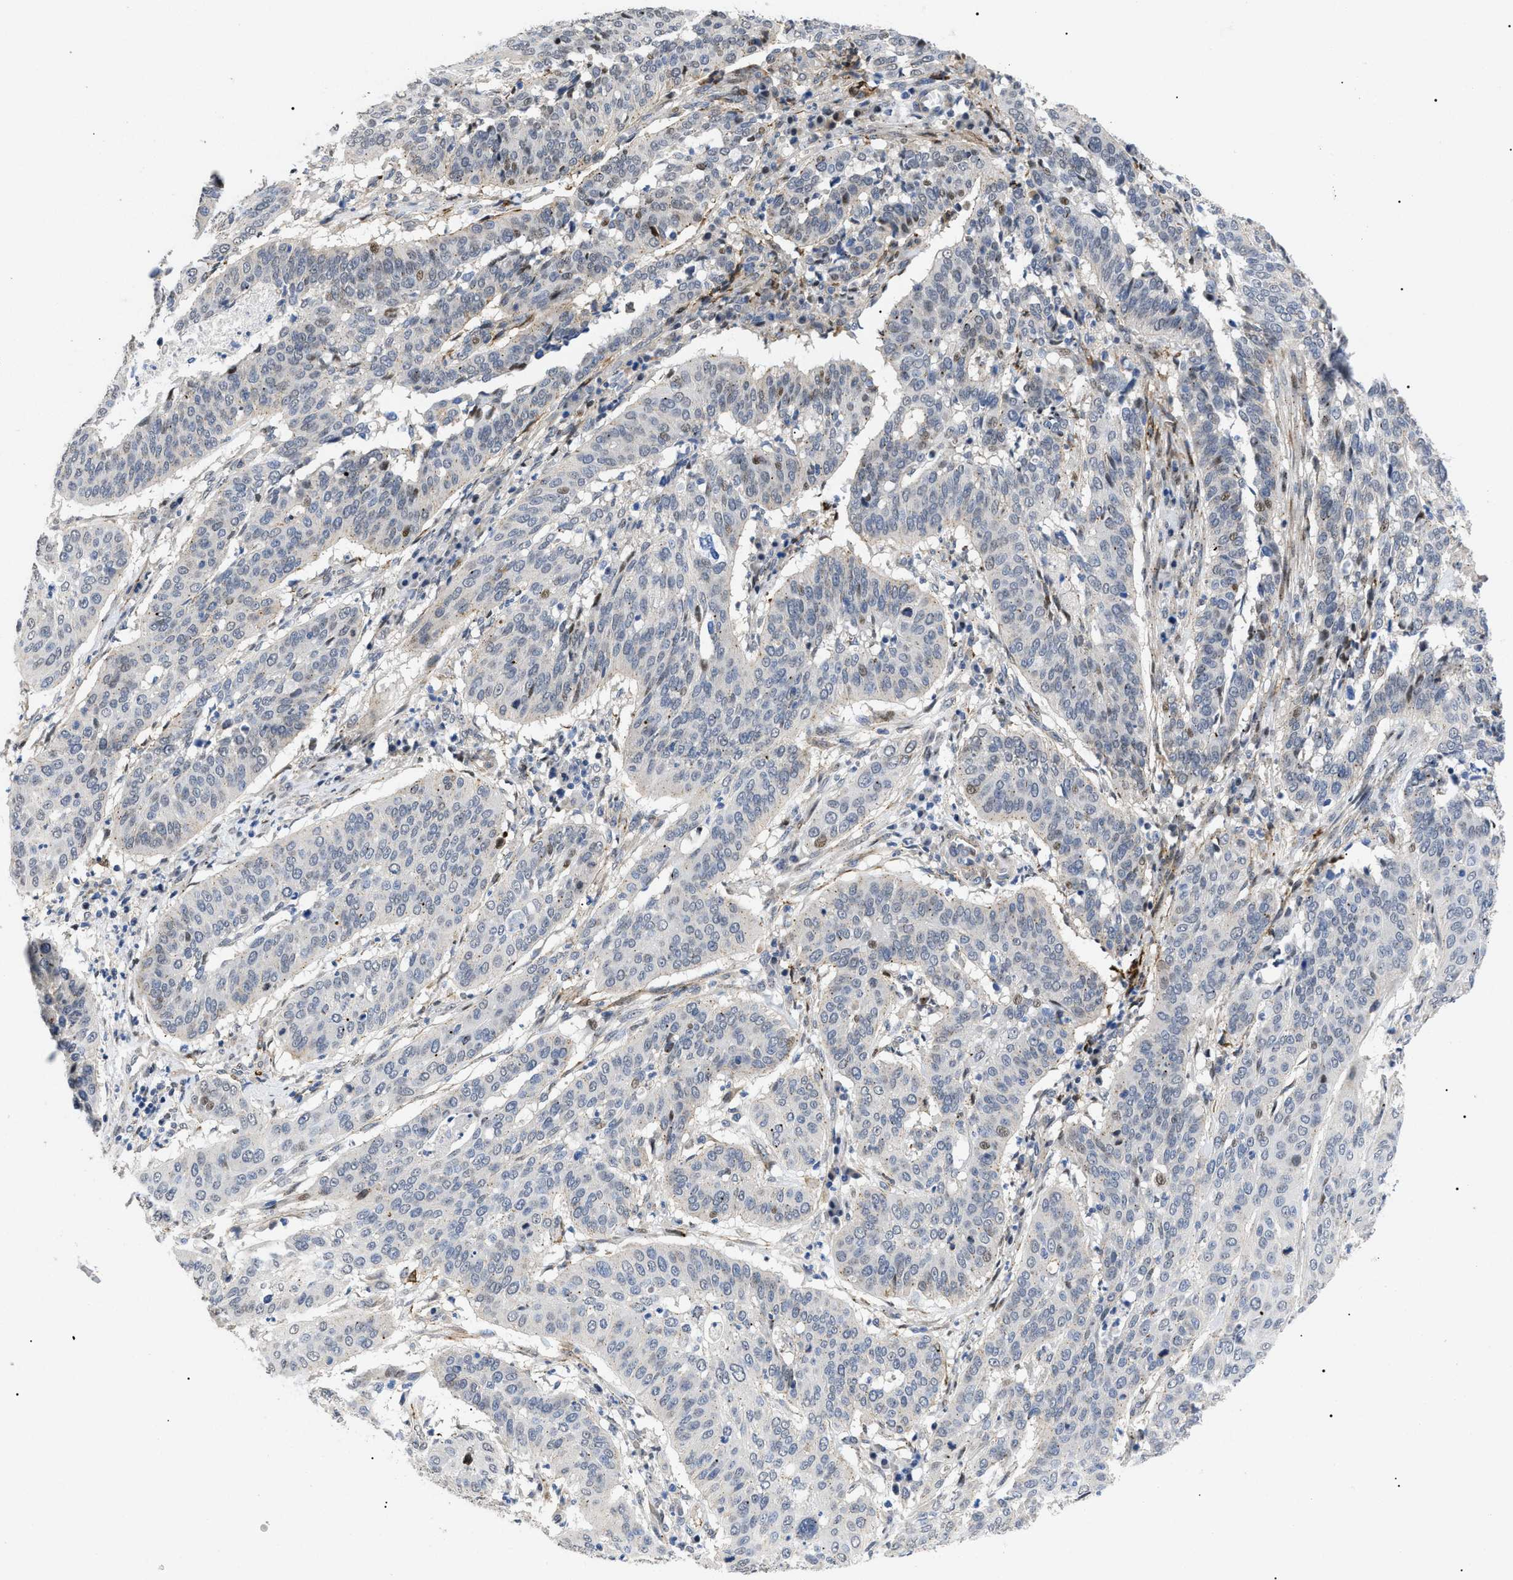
{"staining": {"intensity": "negative", "quantity": "none", "location": "none"}, "tissue": "cervical cancer", "cell_type": "Tumor cells", "image_type": "cancer", "snomed": [{"axis": "morphology", "description": "Normal tissue, NOS"}, {"axis": "morphology", "description": "Squamous cell carcinoma, NOS"}, {"axis": "topography", "description": "Cervix"}], "caption": "This is an IHC image of human cervical squamous cell carcinoma. There is no positivity in tumor cells.", "gene": "SFXN5", "patient": {"sex": "female", "age": 39}}